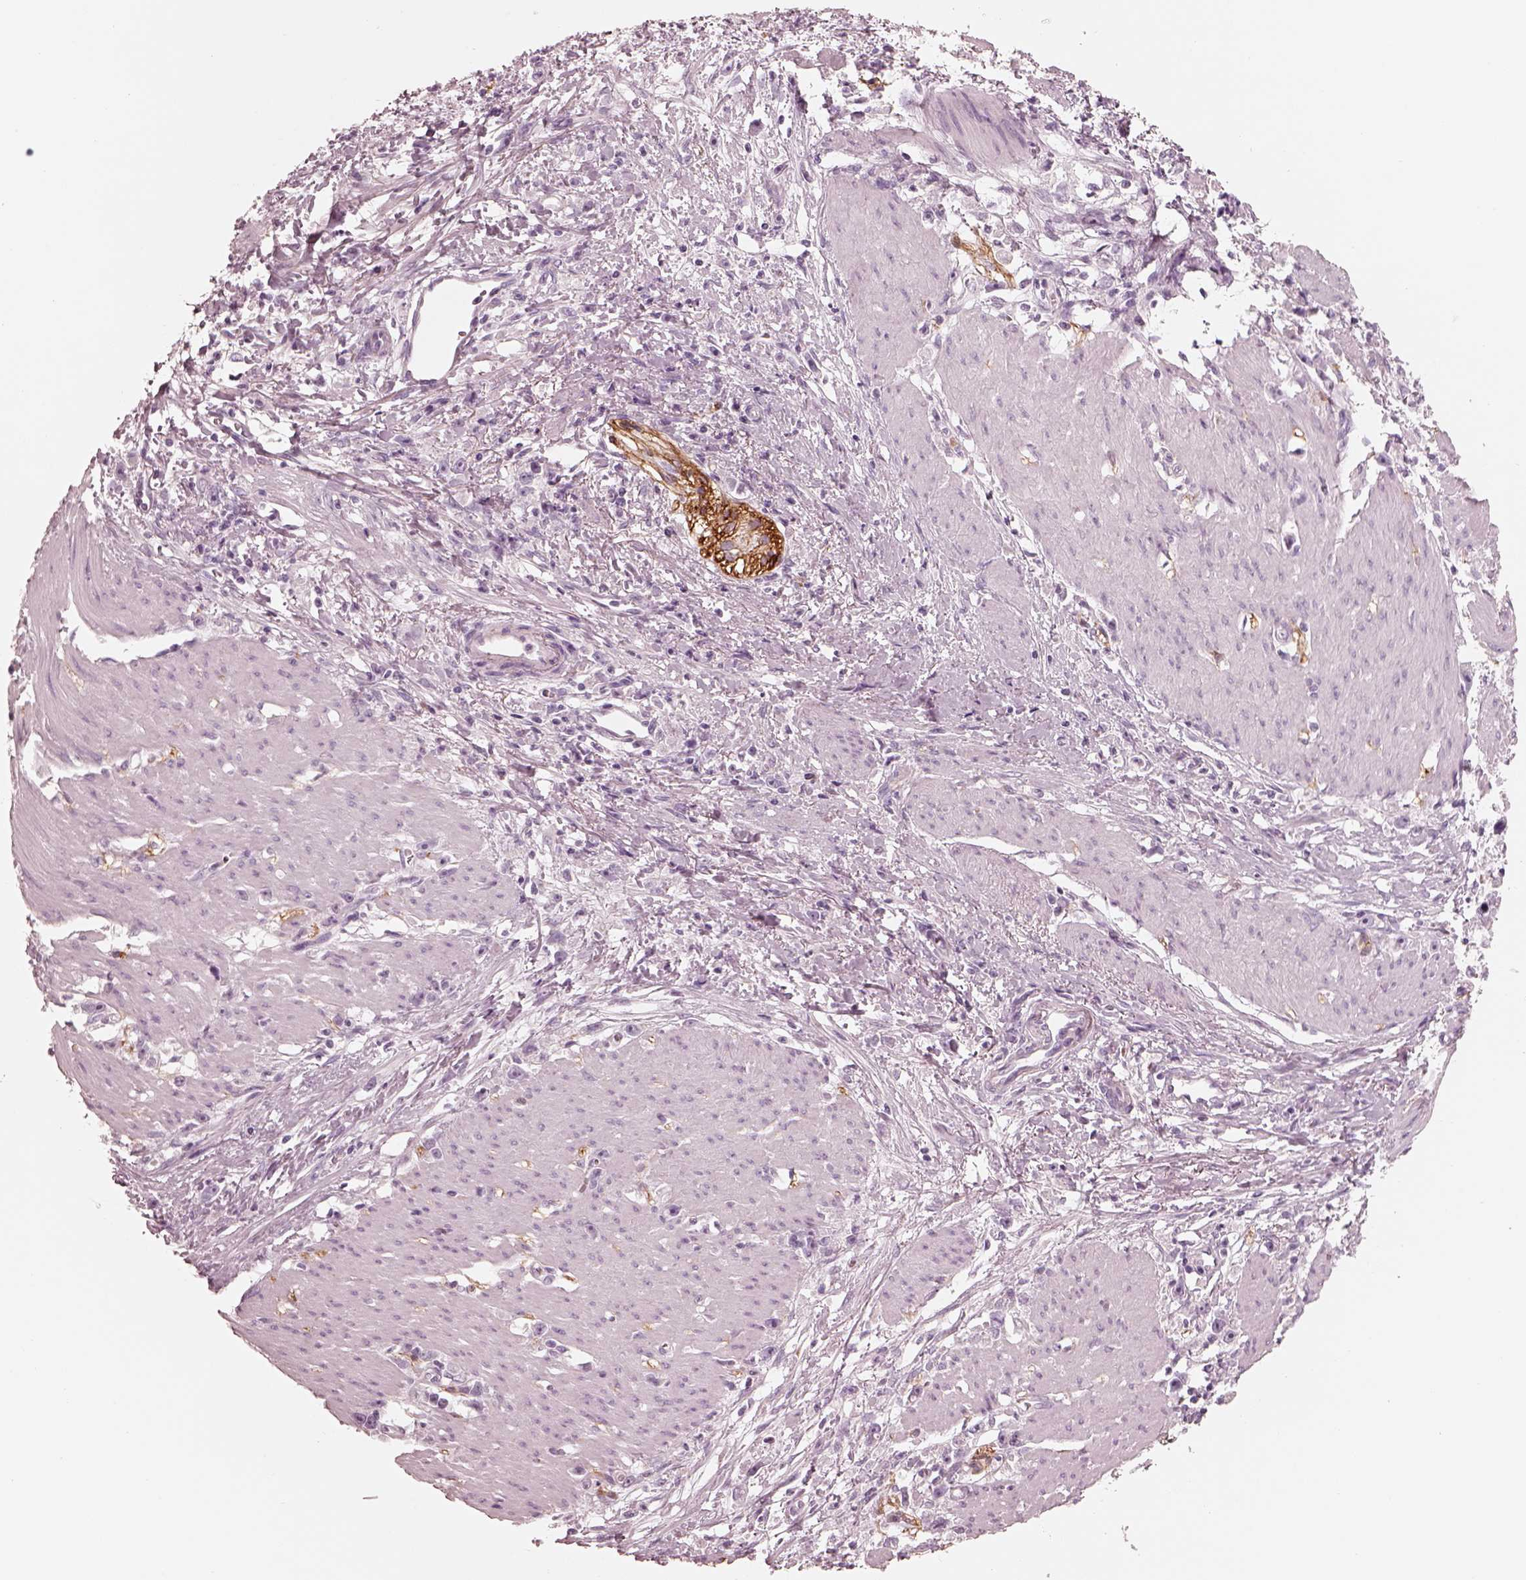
{"staining": {"intensity": "negative", "quantity": "none", "location": "none"}, "tissue": "stomach cancer", "cell_type": "Tumor cells", "image_type": "cancer", "snomed": [{"axis": "morphology", "description": "Adenocarcinoma, NOS"}, {"axis": "topography", "description": "Stomach"}], "caption": "IHC histopathology image of stomach adenocarcinoma stained for a protein (brown), which reveals no staining in tumor cells.", "gene": "CADM2", "patient": {"sex": "female", "age": 59}}